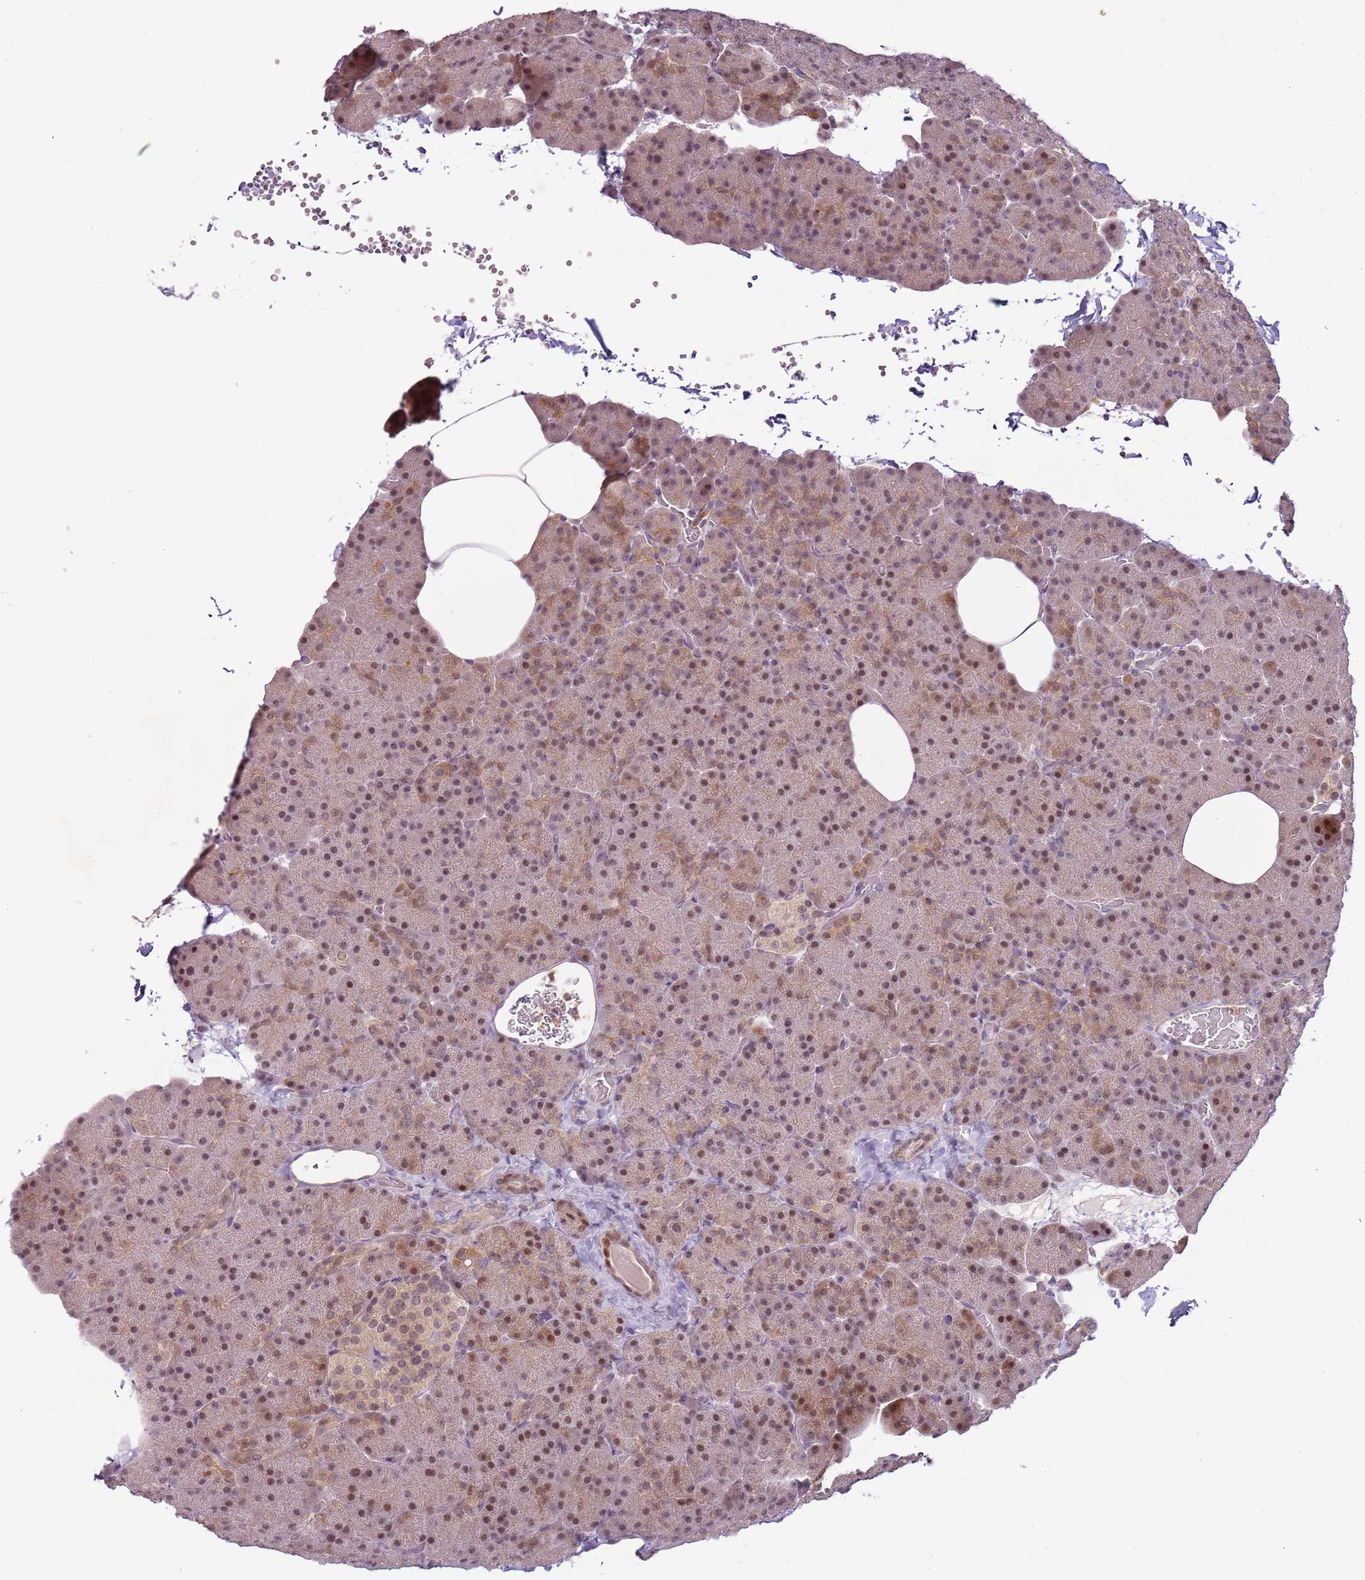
{"staining": {"intensity": "moderate", "quantity": ">75%", "location": "nuclear"}, "tissue": "pancreas", "cell_type": "Exocrine glandular cells", "image_type": "normal", "snomed": [{"axis": "morphology", "description": "Normal tissue, NOS"}, {"axis": "morphology", "description": "Carcinoid, malignant, NOS"}, {"axis": "topography", "description": "Pancreas"}], "caption": "Immunohistochemical staining of unremarkable human pancreas demonstrates >75% levels of moderate nuclear protein expression in approximately >75% of exocrine glandular cells.", "gene": "GSTO2", "patient": {"sex": "female", "age": 35}}